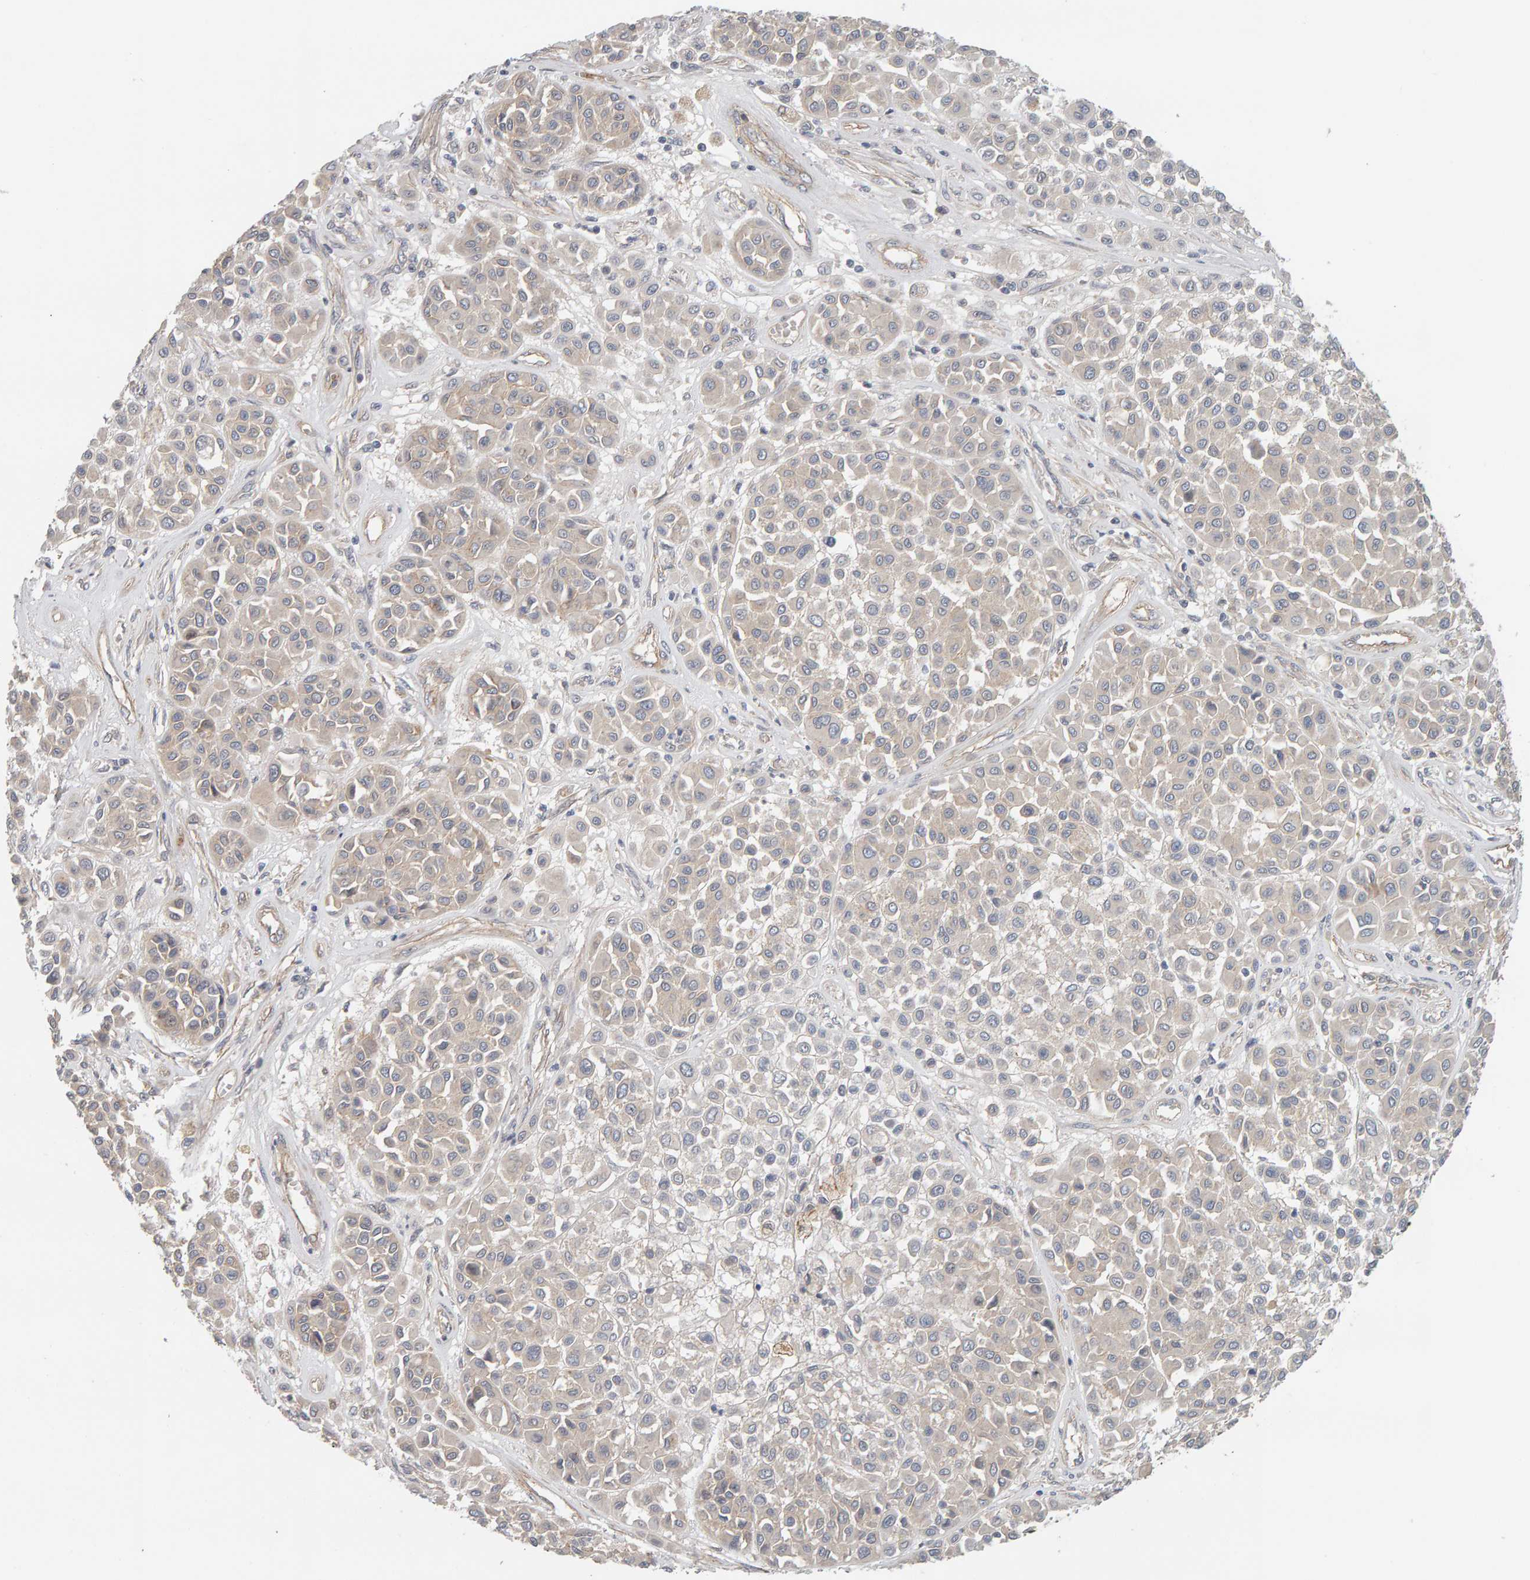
{"staining": {"intensity": "weak", "quantity": "25%-75%", "location": "cytoplasmic/membranous"}, "tissue": "melanoma", "cell_type": "Tumor cells", "image_type": "cancer", "snomed": [{"axis": "morphology", "description": "Malignant melanoma, Metastatic site"}, {"axis": "topography", "description": "Soft tissue"}], "caption": "This histopathology image demonstrates immunohistochemistry (IHC) staining of human malignant melanoma (metastatic site), with low weak cytoplasmic/membranous staining in about 25%-75% of tumor cells.", "gene": "PPP1R16A", "patient": {"sex": "male", "age": 41}}